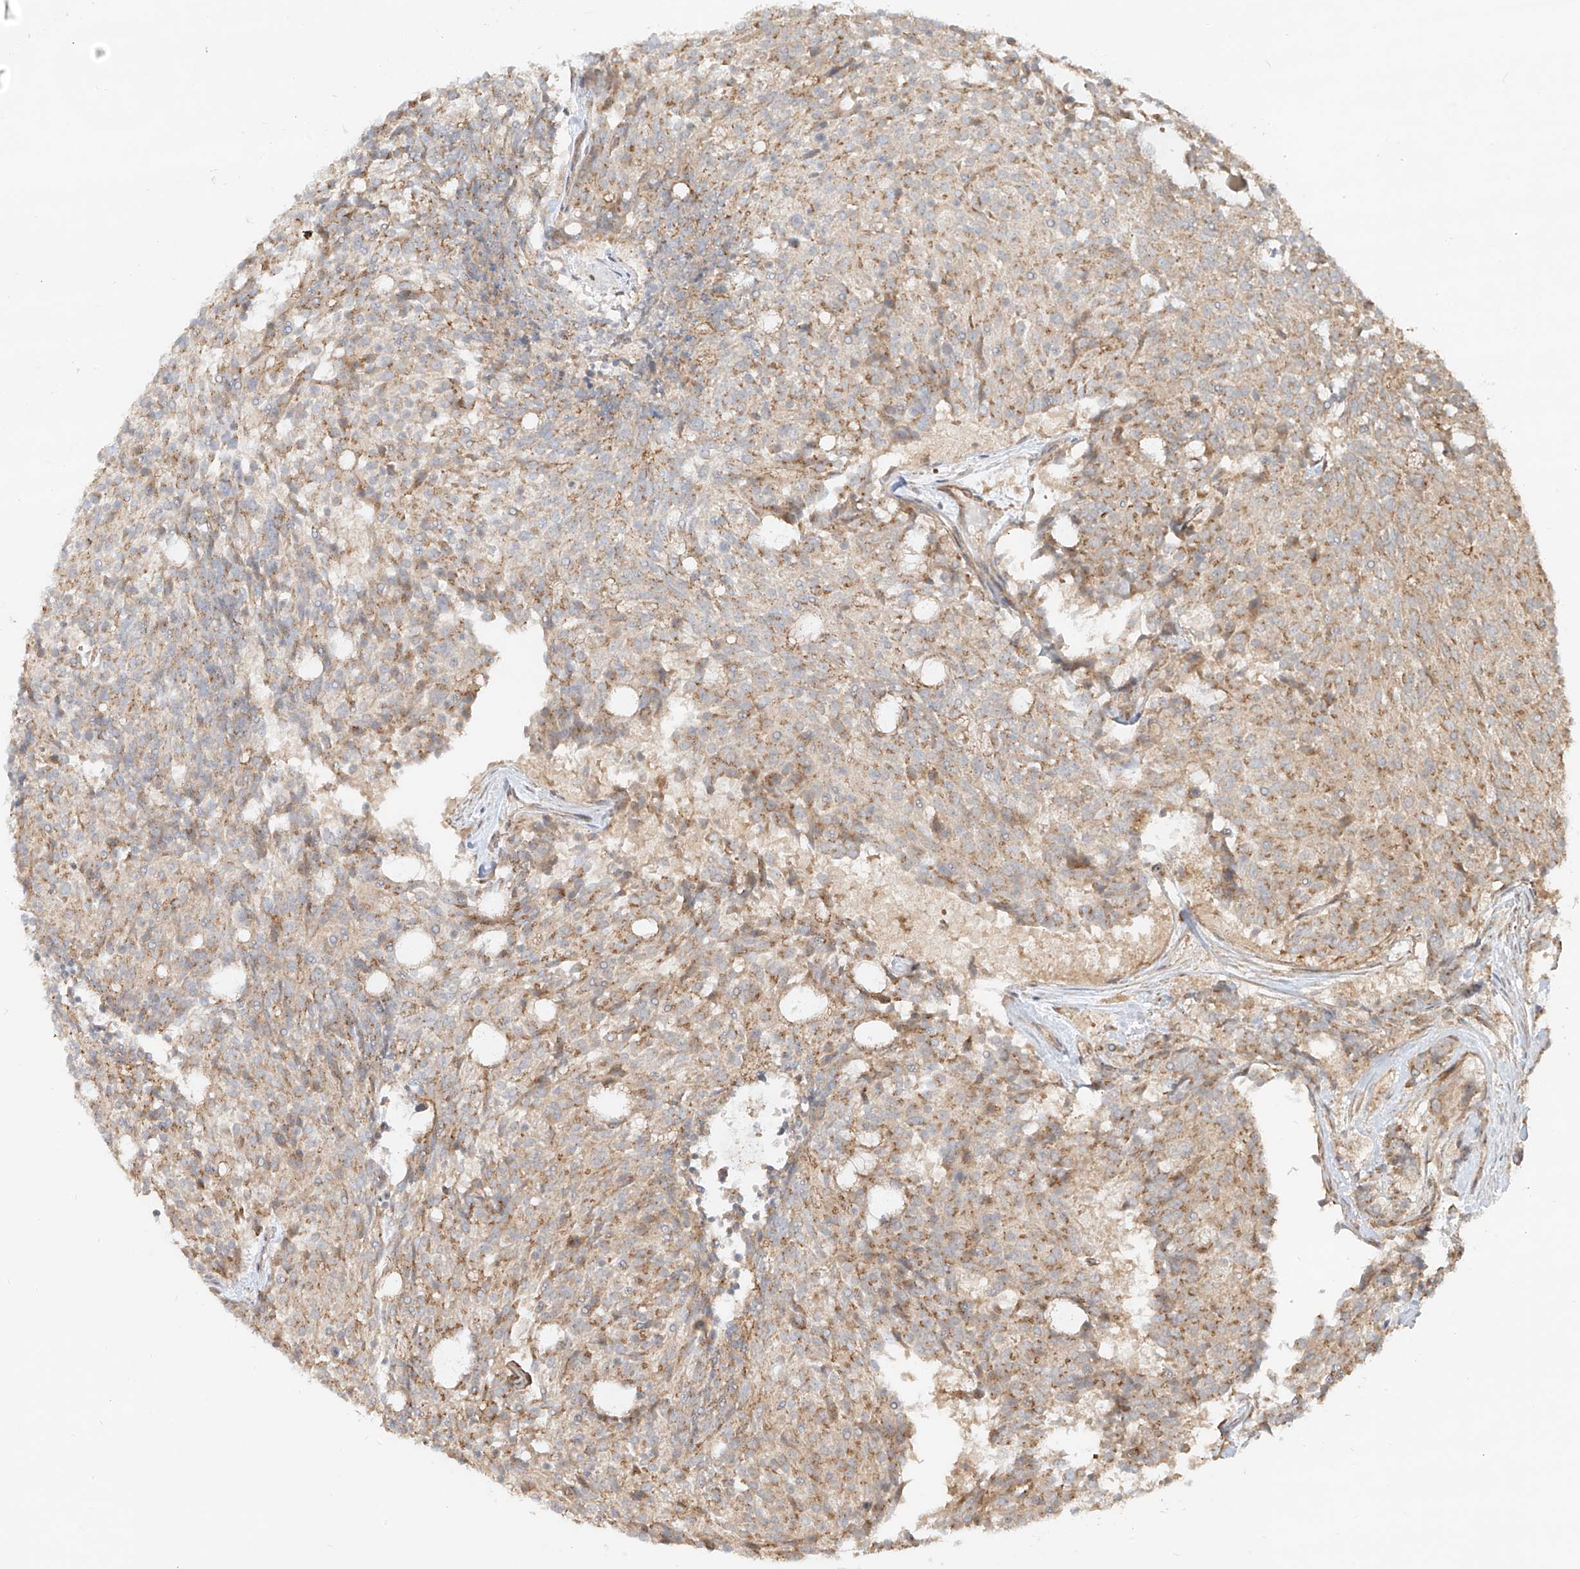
{"staining": {"intensity": "weak", "quantity": ">75%", "location": "cytoplasmic/membranous"}, "tissue": "carcinoid", "cell_type": "Tumor cells", "image_type": "cancer", "snomed": [{"axis": "morphology", "description": "Carcinoid, malignant, NOS"}, {"axis": "topography", "description": "Pancreas"}], "caption": "An image showing weak cytoplasmic/membranous staining in about >75% of tumor cells in malignant carcinoid, as visualized by brown immunohistochemical staining.", "gene": "ZNF287", "patient": {"sex": "female", "age": 54}}